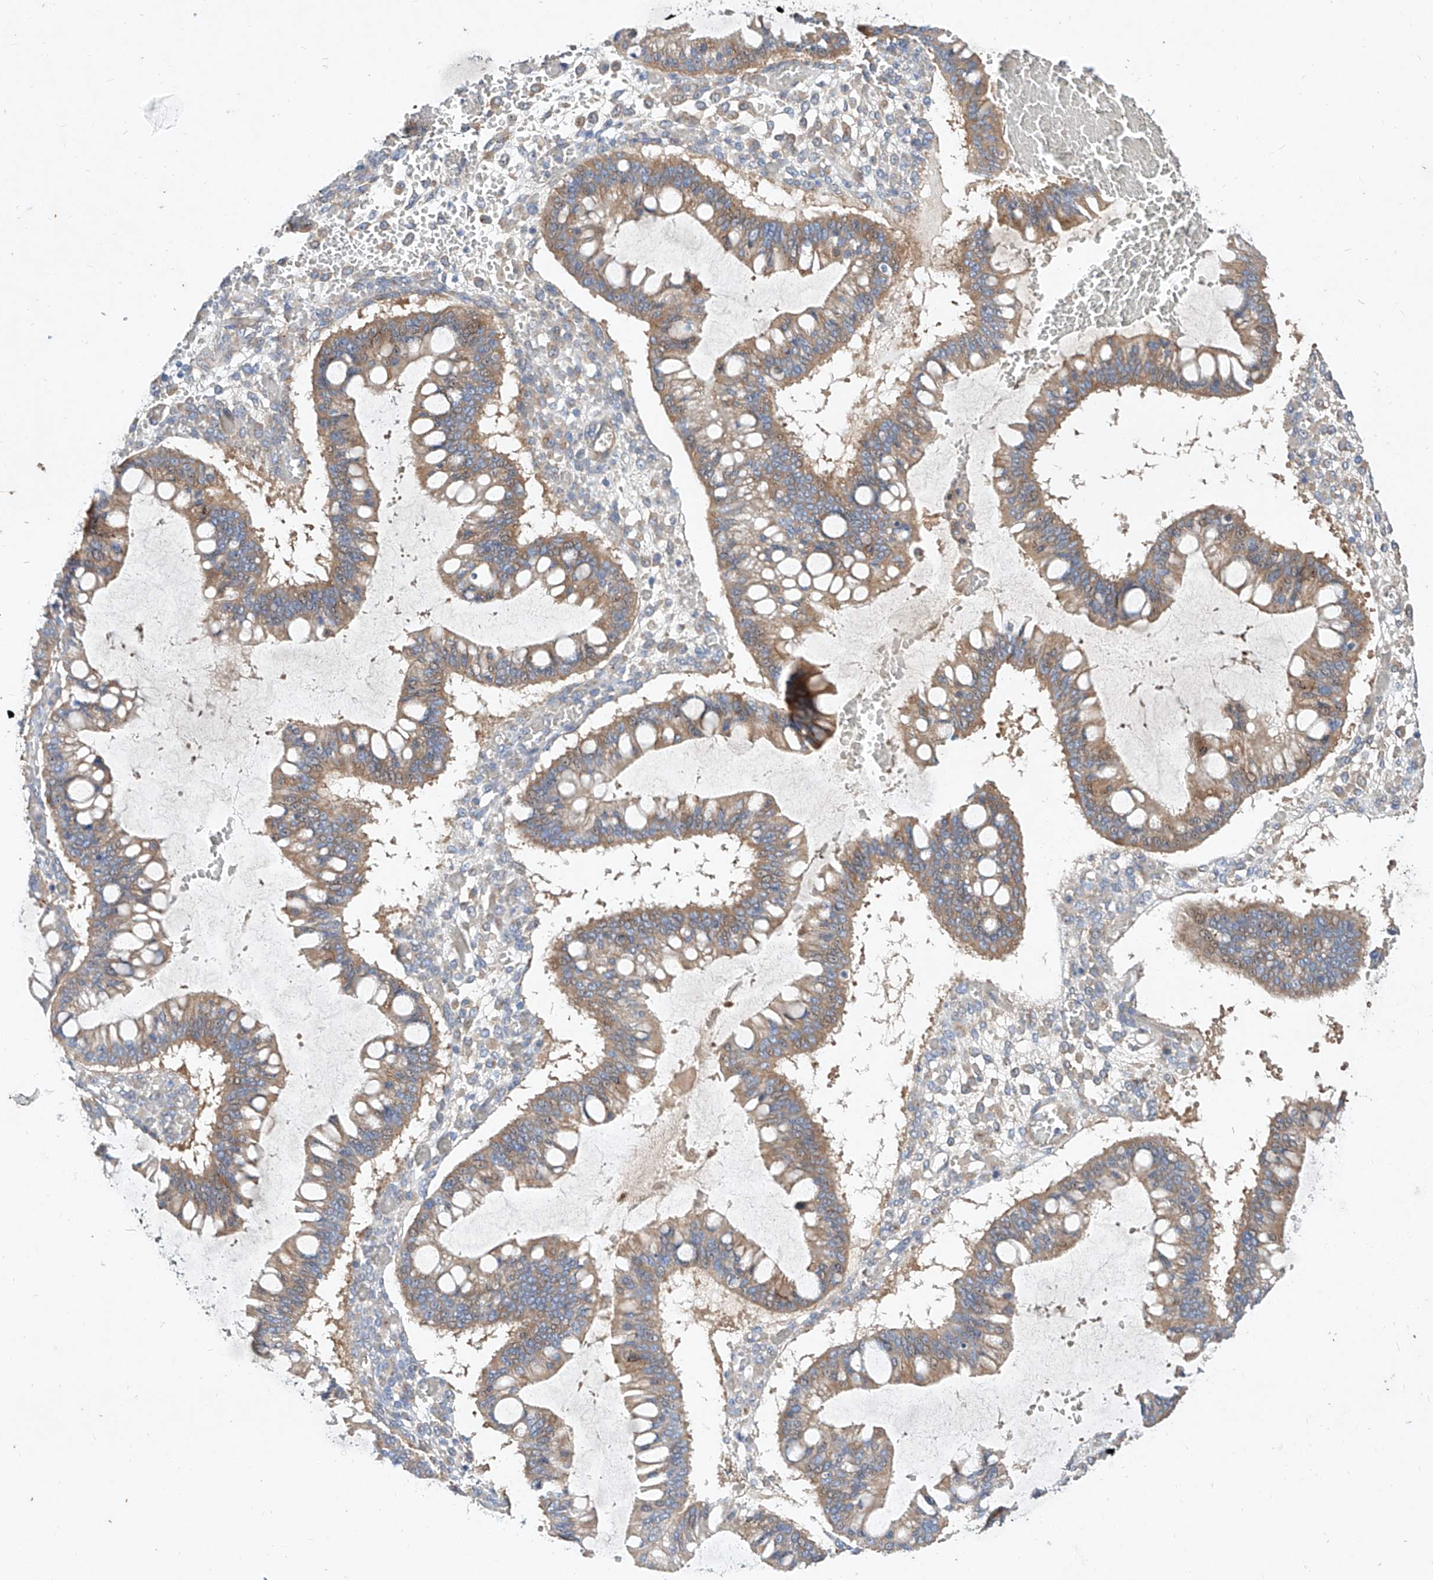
{"staining": {"intensity": "moderate", "quantity": ">75%", "location": "cytoplasmic/membranous"}, "tissue": "ovarian cancer", "cell_type": "Tumor cells", "image_type": "cancer", "snomed": [{"axis": "morphology", "description": "Cystadenocarcinoma, mucinous, NOS"}, {"axis": "topography", "description": "Ovary"}], "caption": "Ovarian mucinous cystadenocarcinoma was stained to show a protein in brown. There is medium levels of moderate cytoplasmic/membranous expression in about >75% of tumor cells.", "gene": "DIRAS3", "patient": {"sex": "female", "age": 73}}